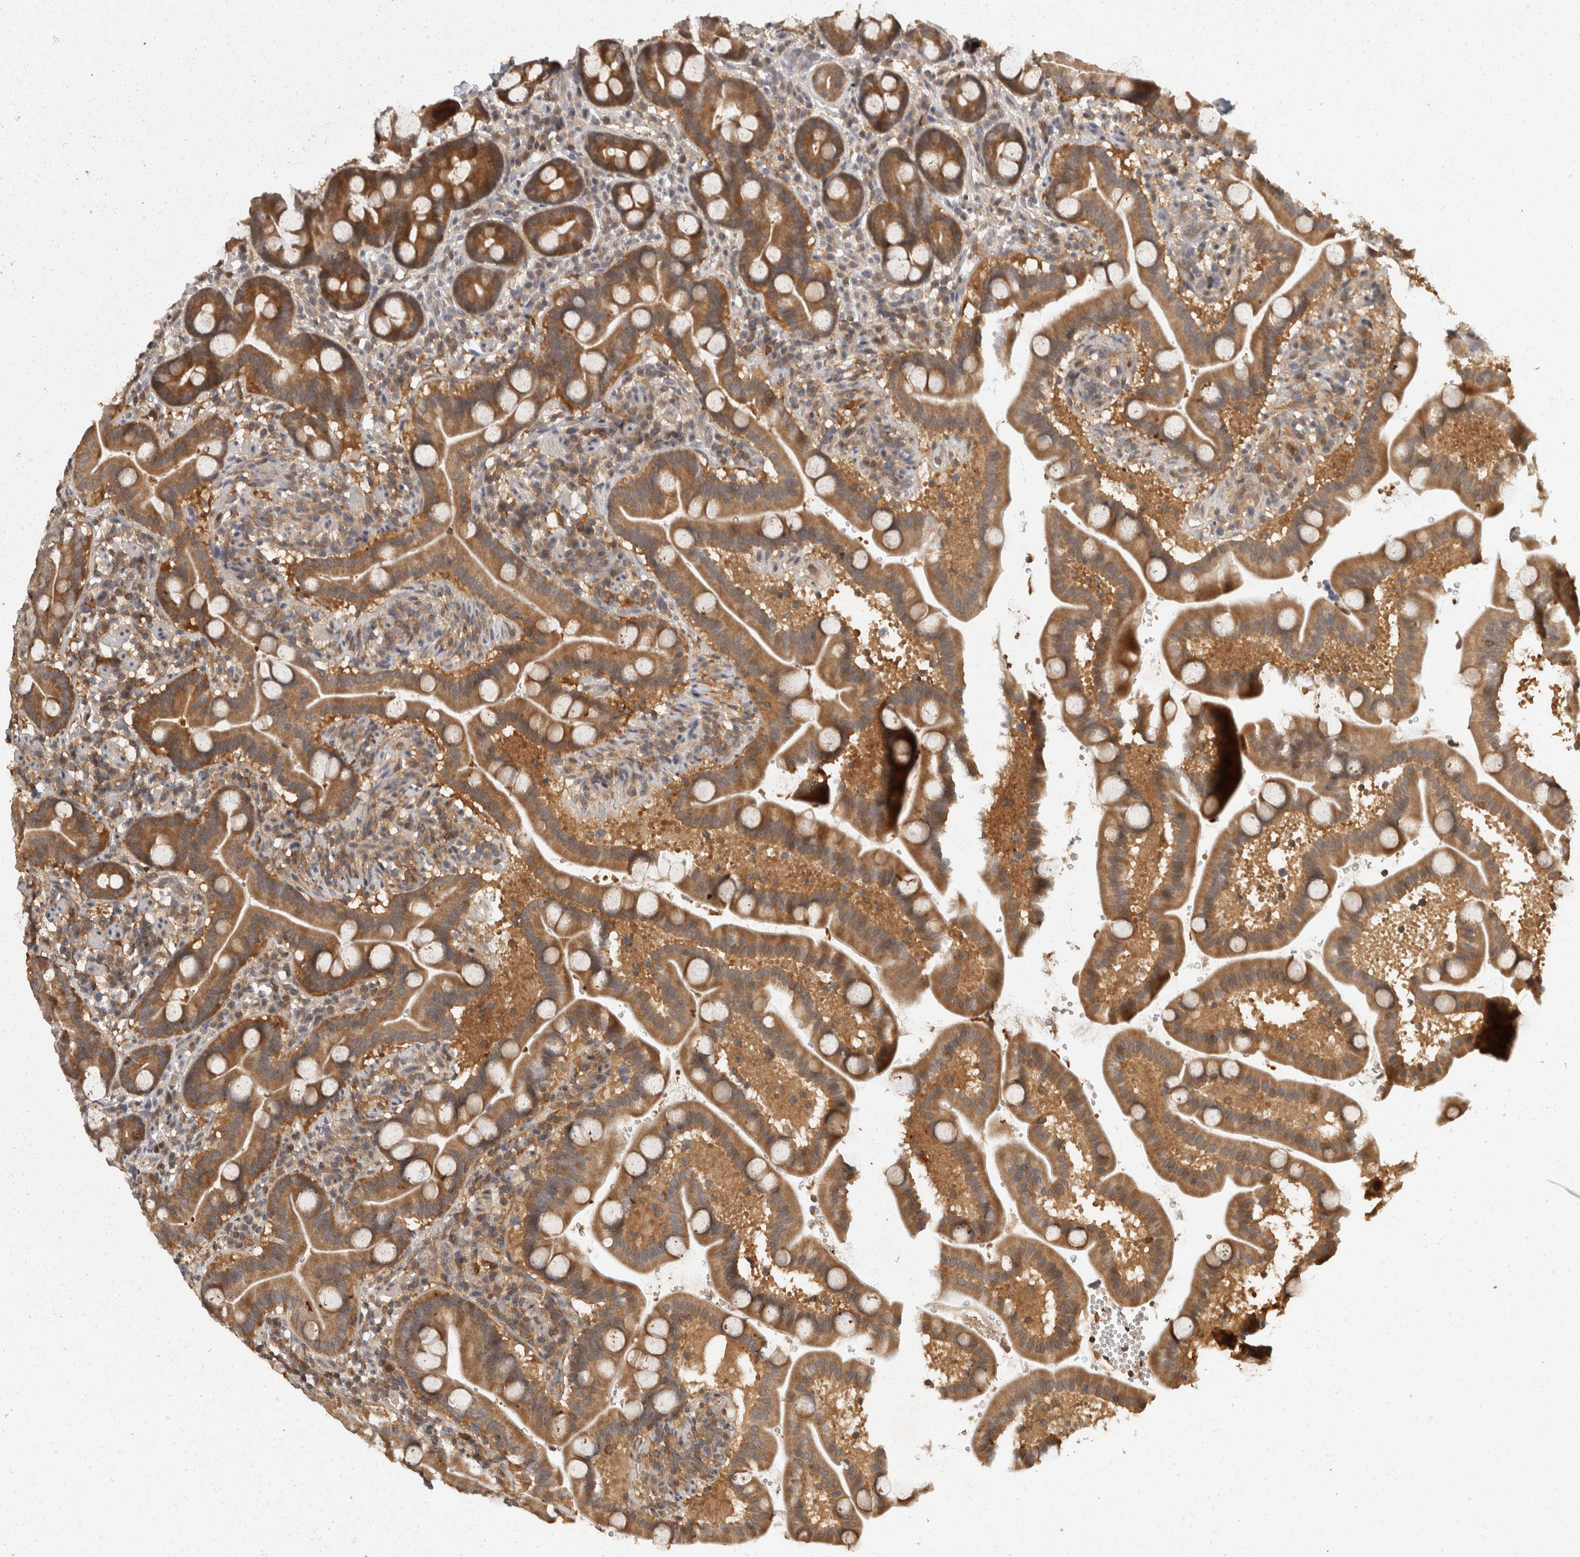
{"staining": {"intensity": "moderate", "quantity": ">75%", "location": "cytoplasmic/membranous"}, "tissue": "duodenum", "cell_type": "Glandular cells", "image_type": "normal", "snomed": [{"axis": "morphology", "description": "Normal tissue, NOS"}, {"axis": "topography", "description": "Duodenum"}], "caption": "Protein staining of normal duodenum reveals moderate cytoplasmic/membranous positivity in about >75% of glandular cells.", "gene": "ACAT2", "patient": {"sex": "male", "age": 54}}